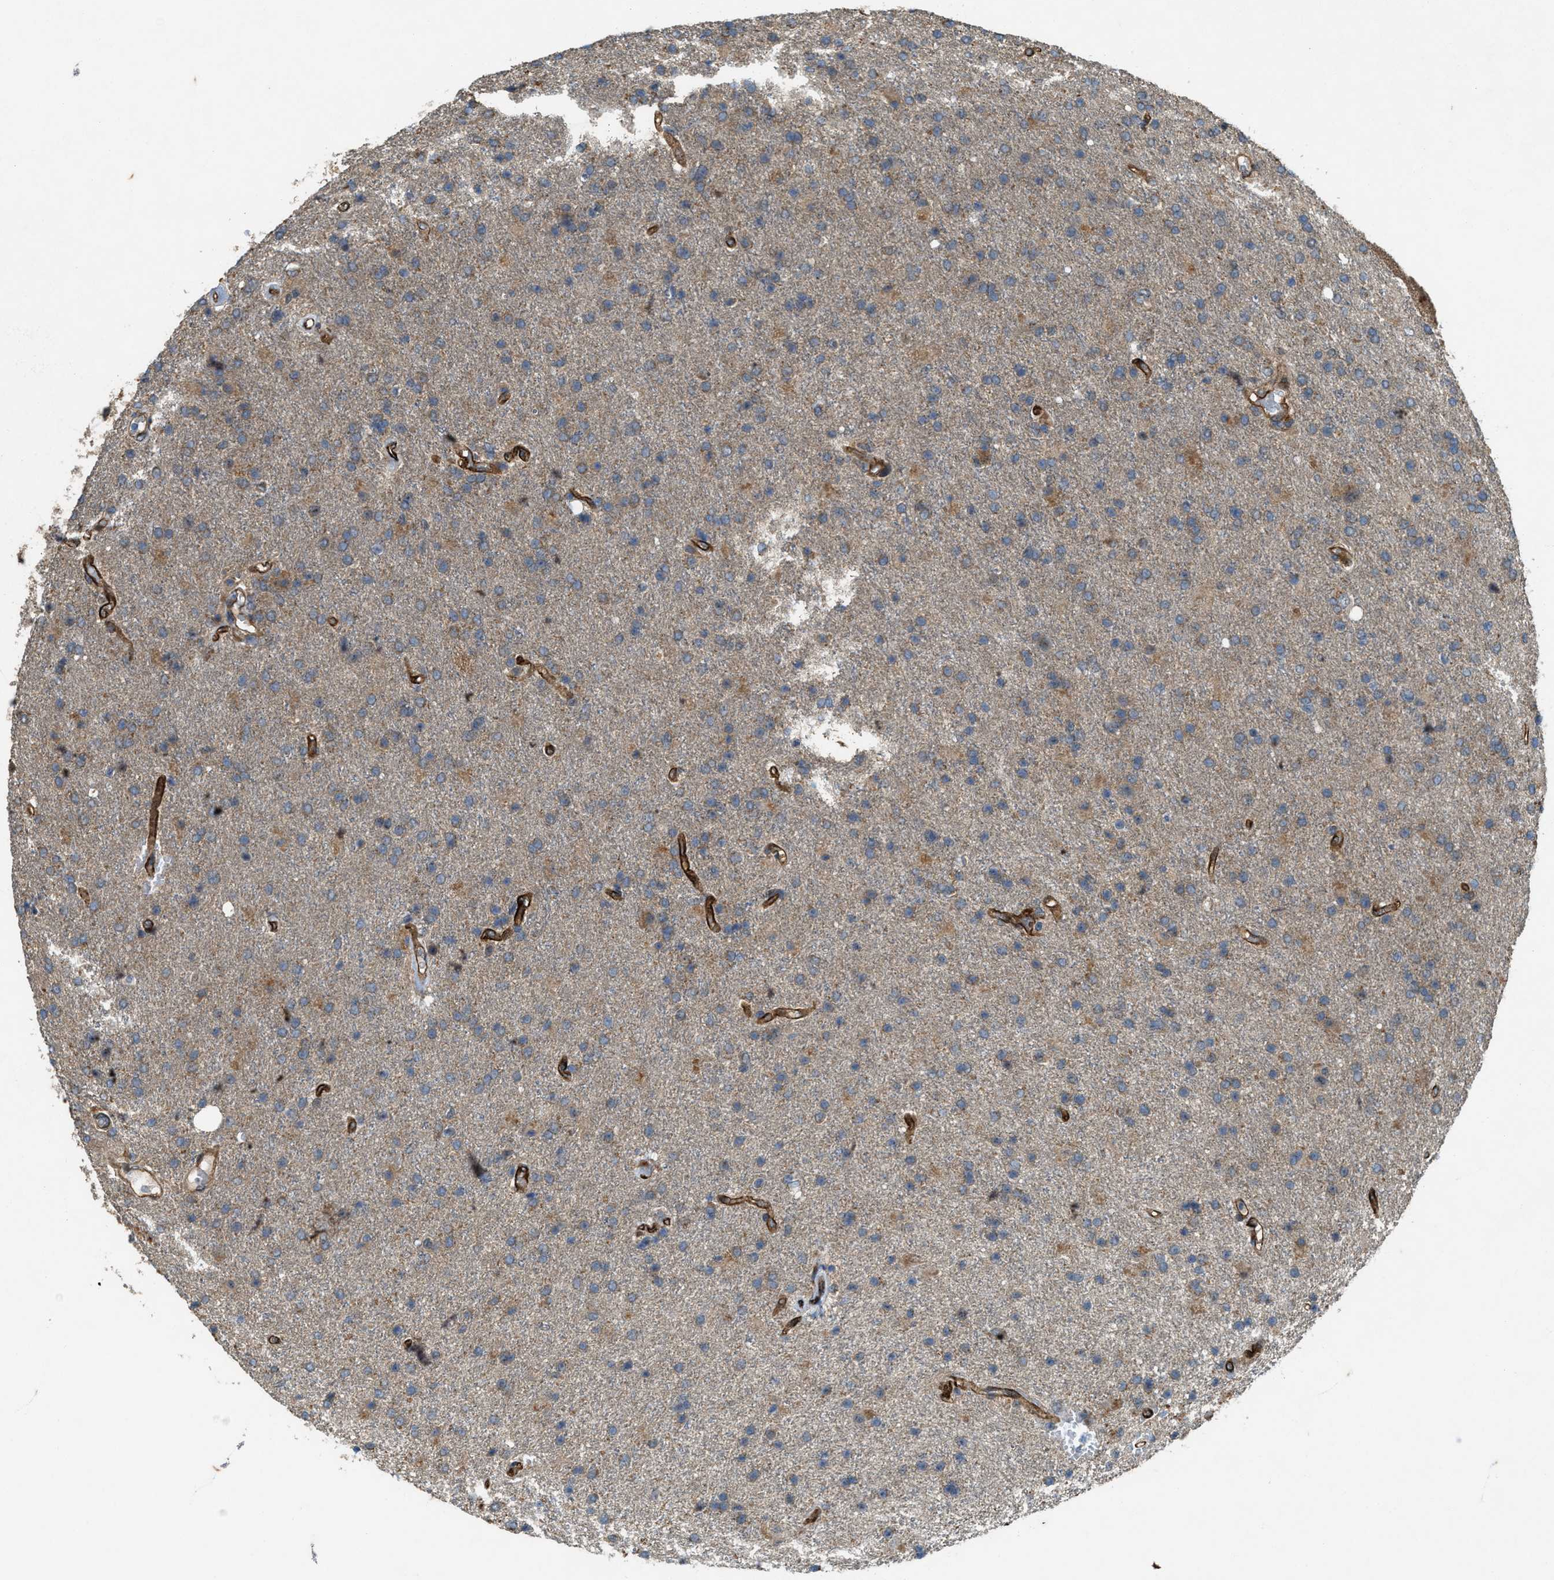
{"staining": {"intensity": "weak", "quantity": "25%-75%", "location": "cytoplasmic/membranous"}, "tissue": "glioma", "cell_type": "Tumor cells", "image_type": "cancer", "snomed": [{"axis": "morphology", "description": "Glioma, malignant, High grade"}, {"axis": "topography", "description": "Brain"}], "caption": "Immunohistochemical staining of human malignant glioma (high-grade) exhibits low levels of weak cytoplasmic/membranous expression in approximately 25%-75% of tumor cells. The protein of interest is shown in brown color, while the nuclei are stained blue.", "gene": "LRRC72", "patient": {"sex": "male", "age": 72}}